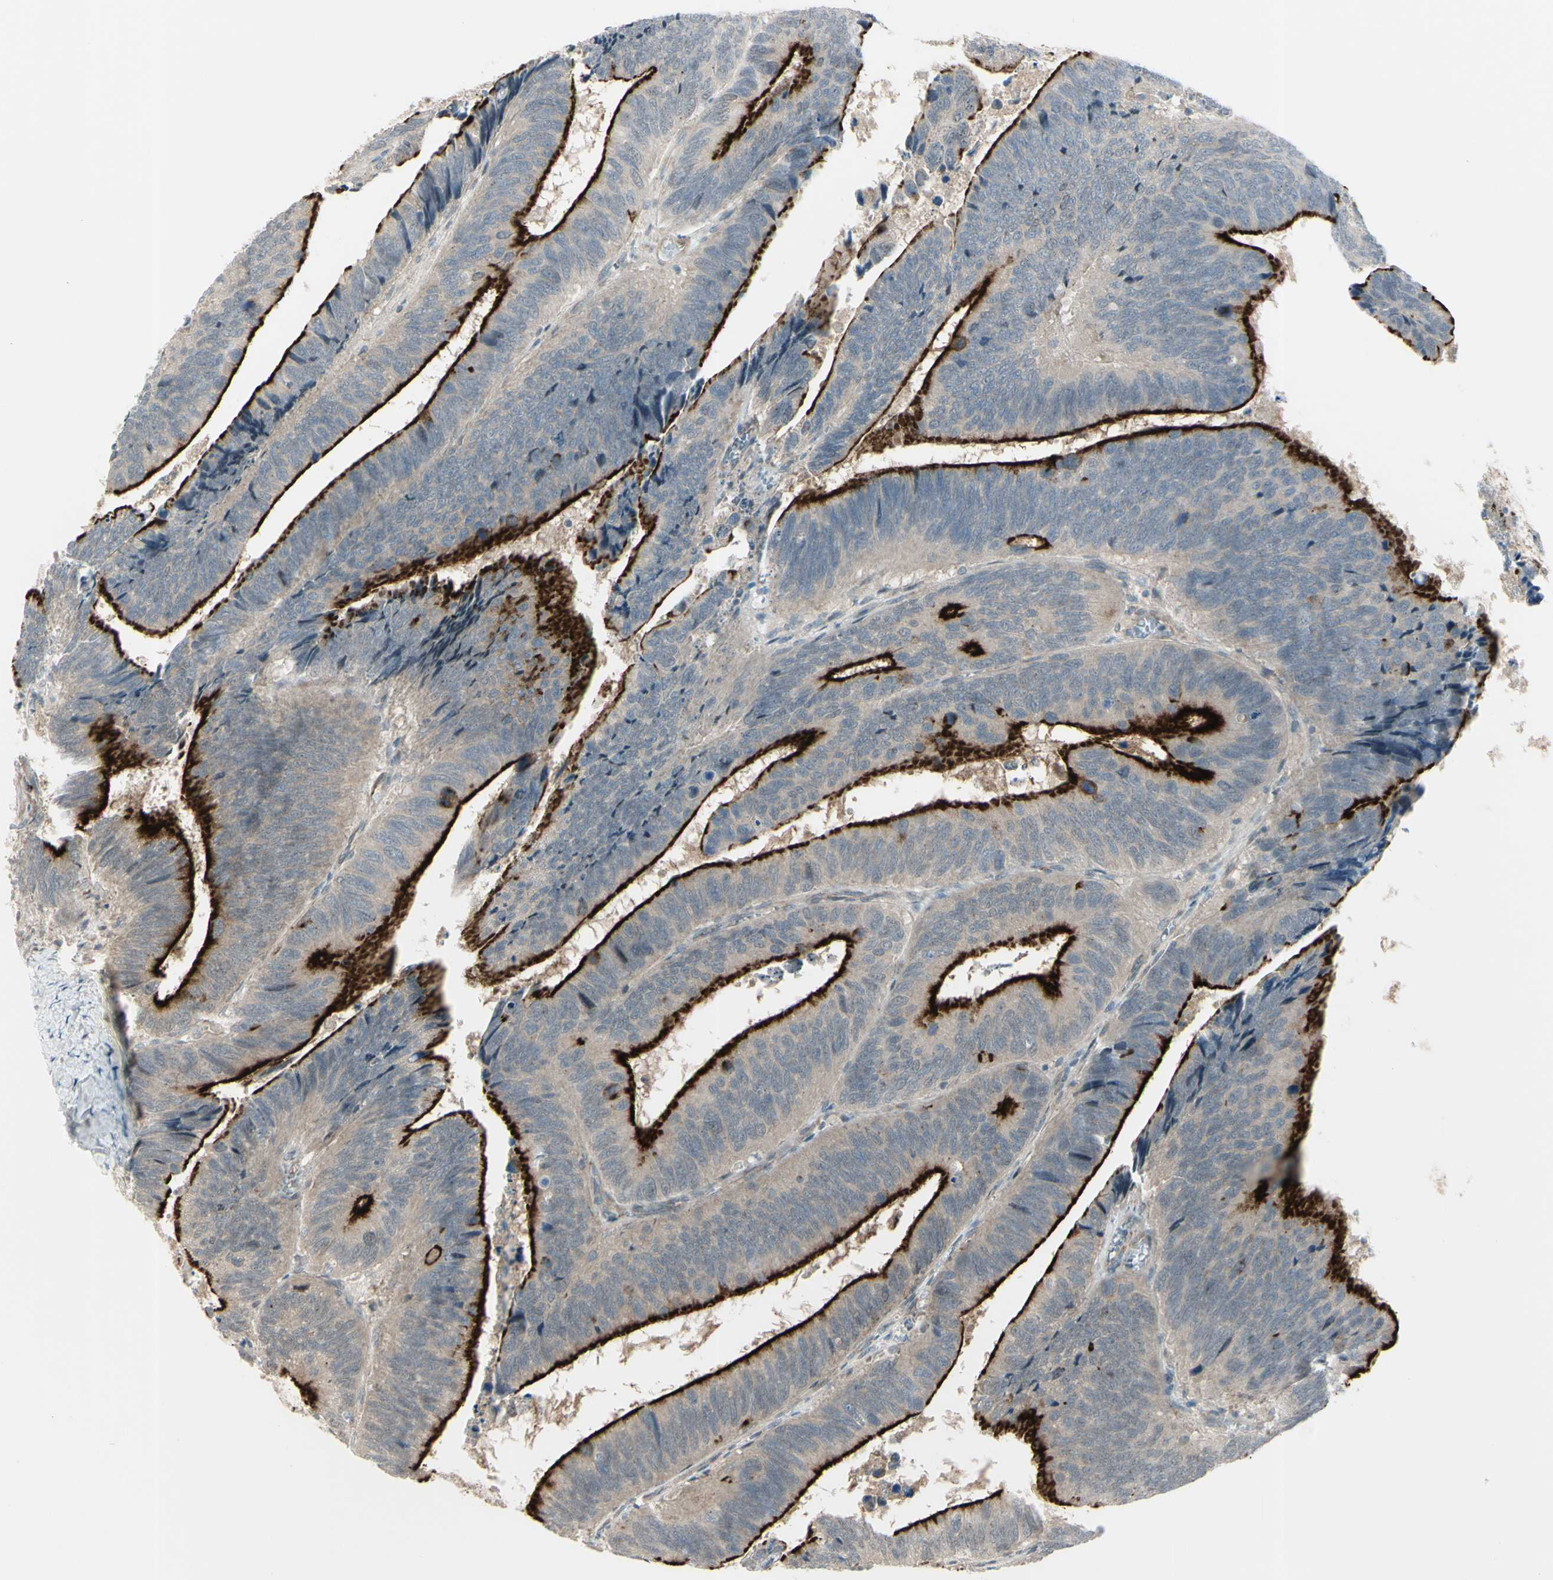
{"staining": {"intensity": "strong", "quantity": "<25%", "location": "cytoplasmic/membranous"}, "tissue": "colorectal cancer", "cell_type": "Tumor cells", "image_type": "cancer", "snomed": [{"axis": "morphology", "description": "Adenocarcinoma, NOS"}, {"axis": "topography", "description": "Colon"}], "caption": "Tumor cells exhibit medium levels of strong cytoplasmic/membranous positivity in approximately <25% of cells in colorectal cancer (adenocarcinoma). (Stains: DAB (3,3'-diaminobenzidine) in brown, nuclei in blue, Microscopy: brightfield microscopy at high magnification).", "gene": "LMTK2", "patient": {"sex": "male", "age": 72}}